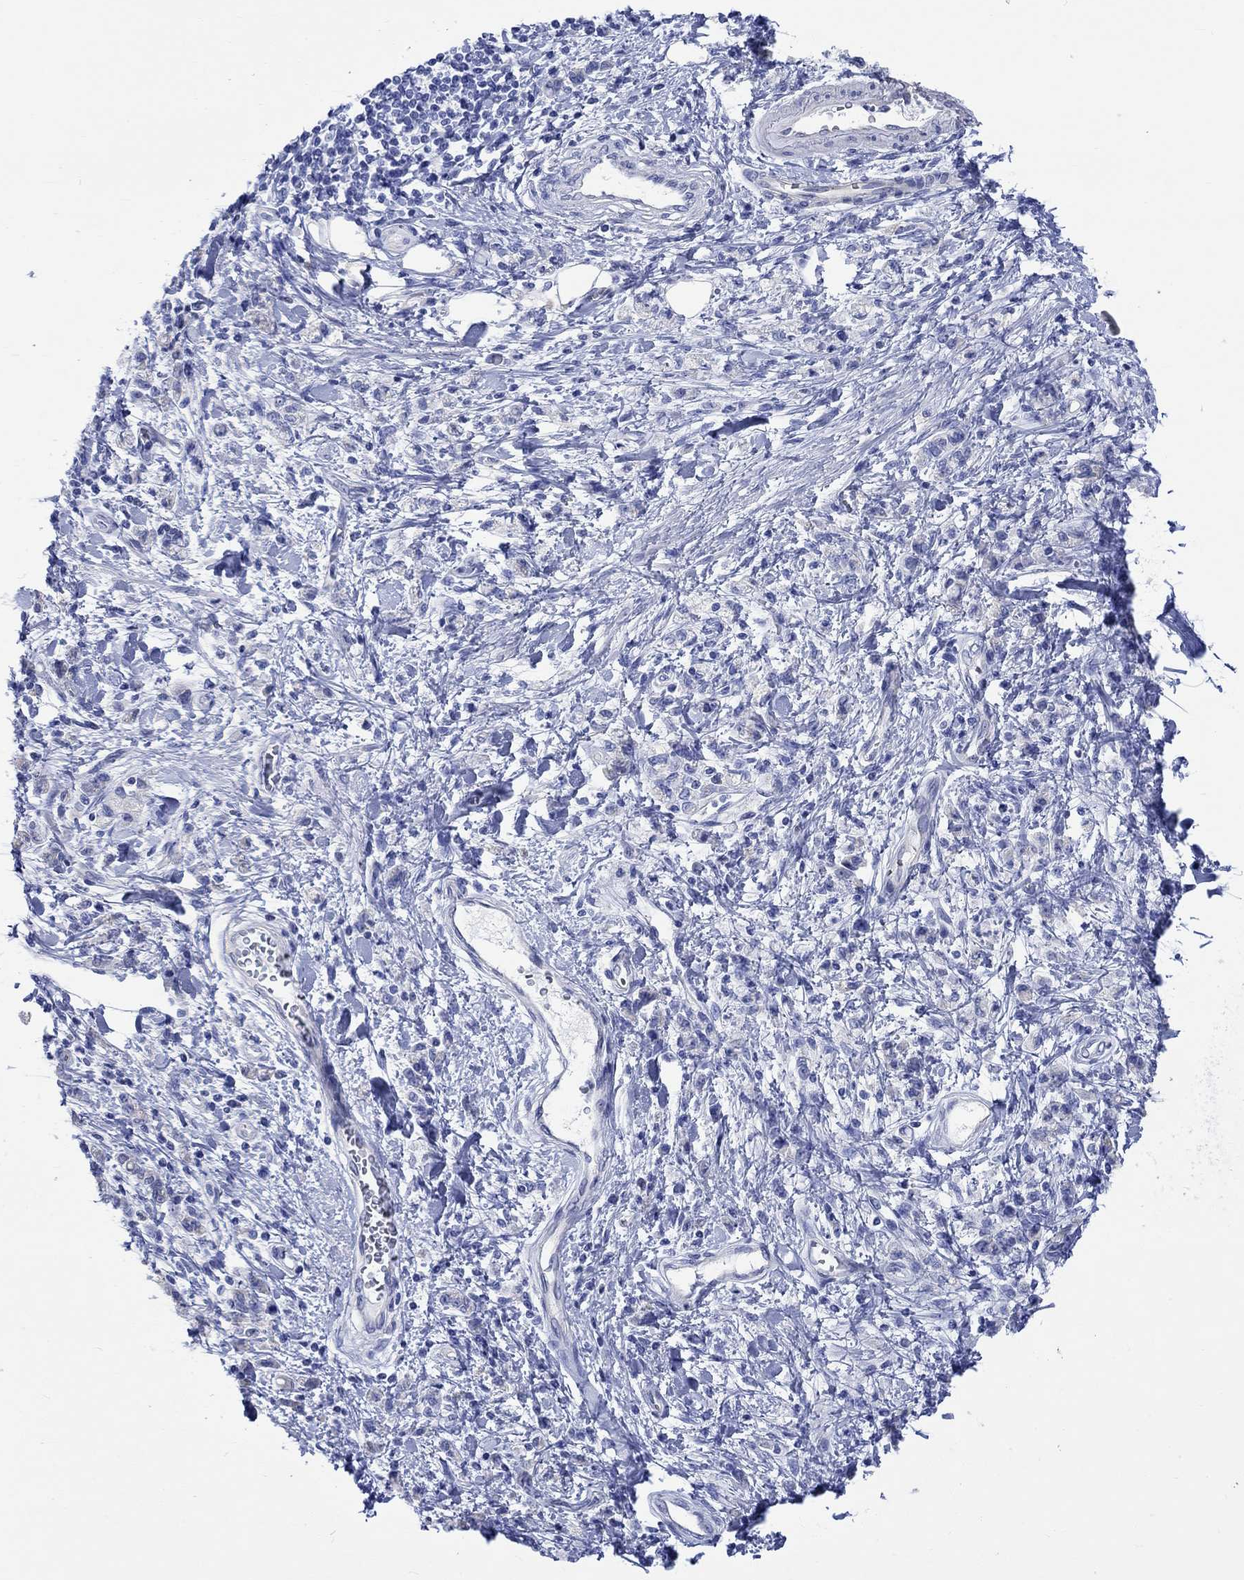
{"staining": {"intensity": "negative", "quantity": "none", "location": "none"}, "tissue": "stomach cancer", "cell_type": "Tumor cells", "image_type": "cancer", "snomed": [{"axis": "morphology", "description": "Adenocarcinoma, NOS"}, {"axis": "topography", "description": "Stomach"}], "caption": "An immunohistochemistry (IHC) histopathology image of adenocarcinoma (stomach) is shown. There is no staining in tumor cells of adenocarcinoma (stomach).", "gene": "CPLX2", "patient": {"sex": "male", "age": 77}}